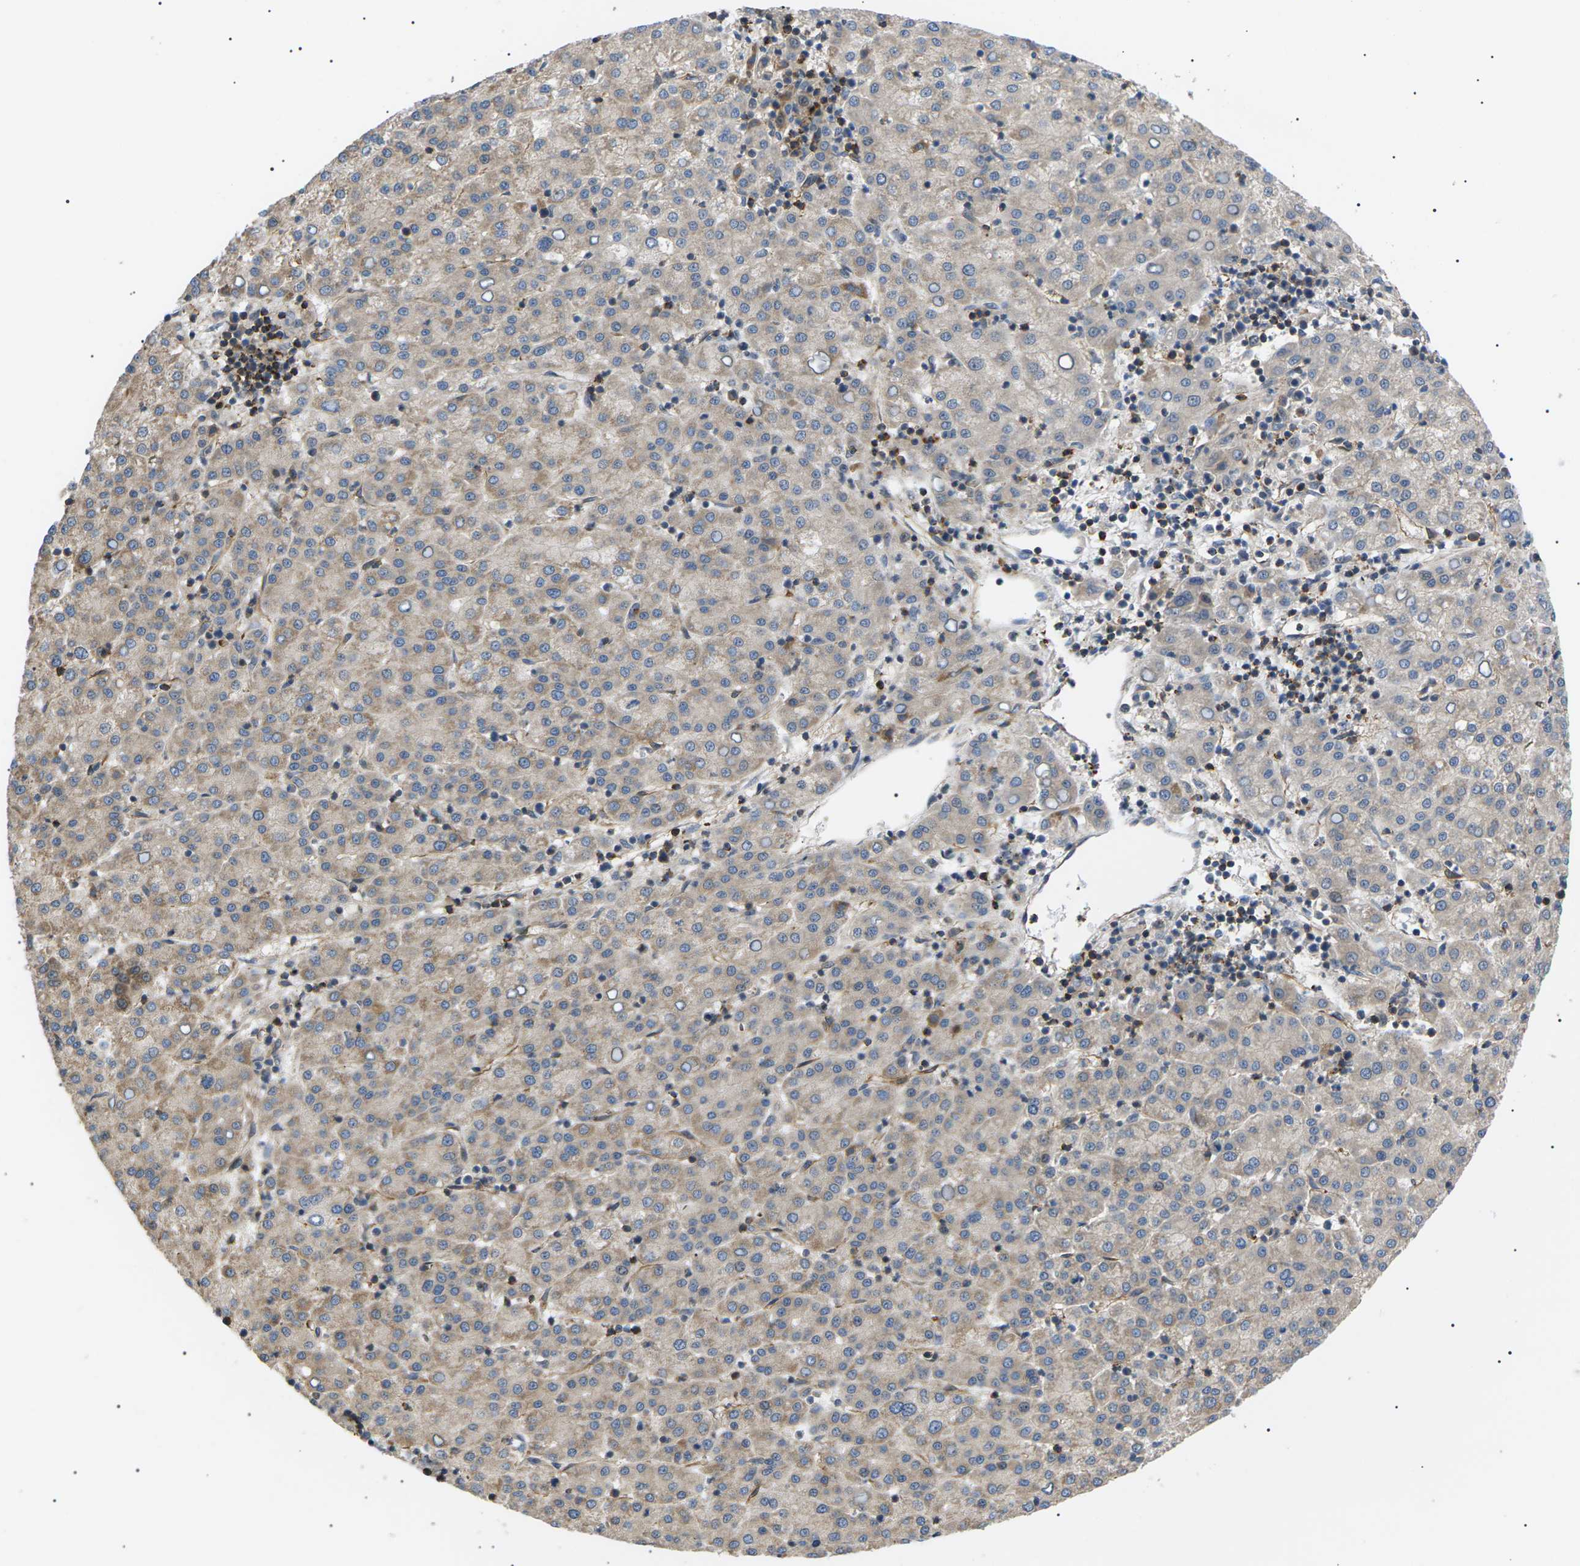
{"staining": {"intensity": "weak", "quantity": ">75%", "location": "cytoplasmic/membranous"}, "tissue": "liver cancer", "cell_type": "Tumor cells", "image_type": "cancer", "snomed": [{"axis": "morphology", "description": "Carcinoma, Hepatocellular, NOS"}, {"axis": "topography", "description": "Liver"}], "caption": "This is a micrograph of IHC staining of liver hepatocellular carcinoma, which shows weak positivity in the cytoplasmic/membranous of tumor cells.", "gene": "TMTC4", "patient": {"sex": "female", "age": 58}}